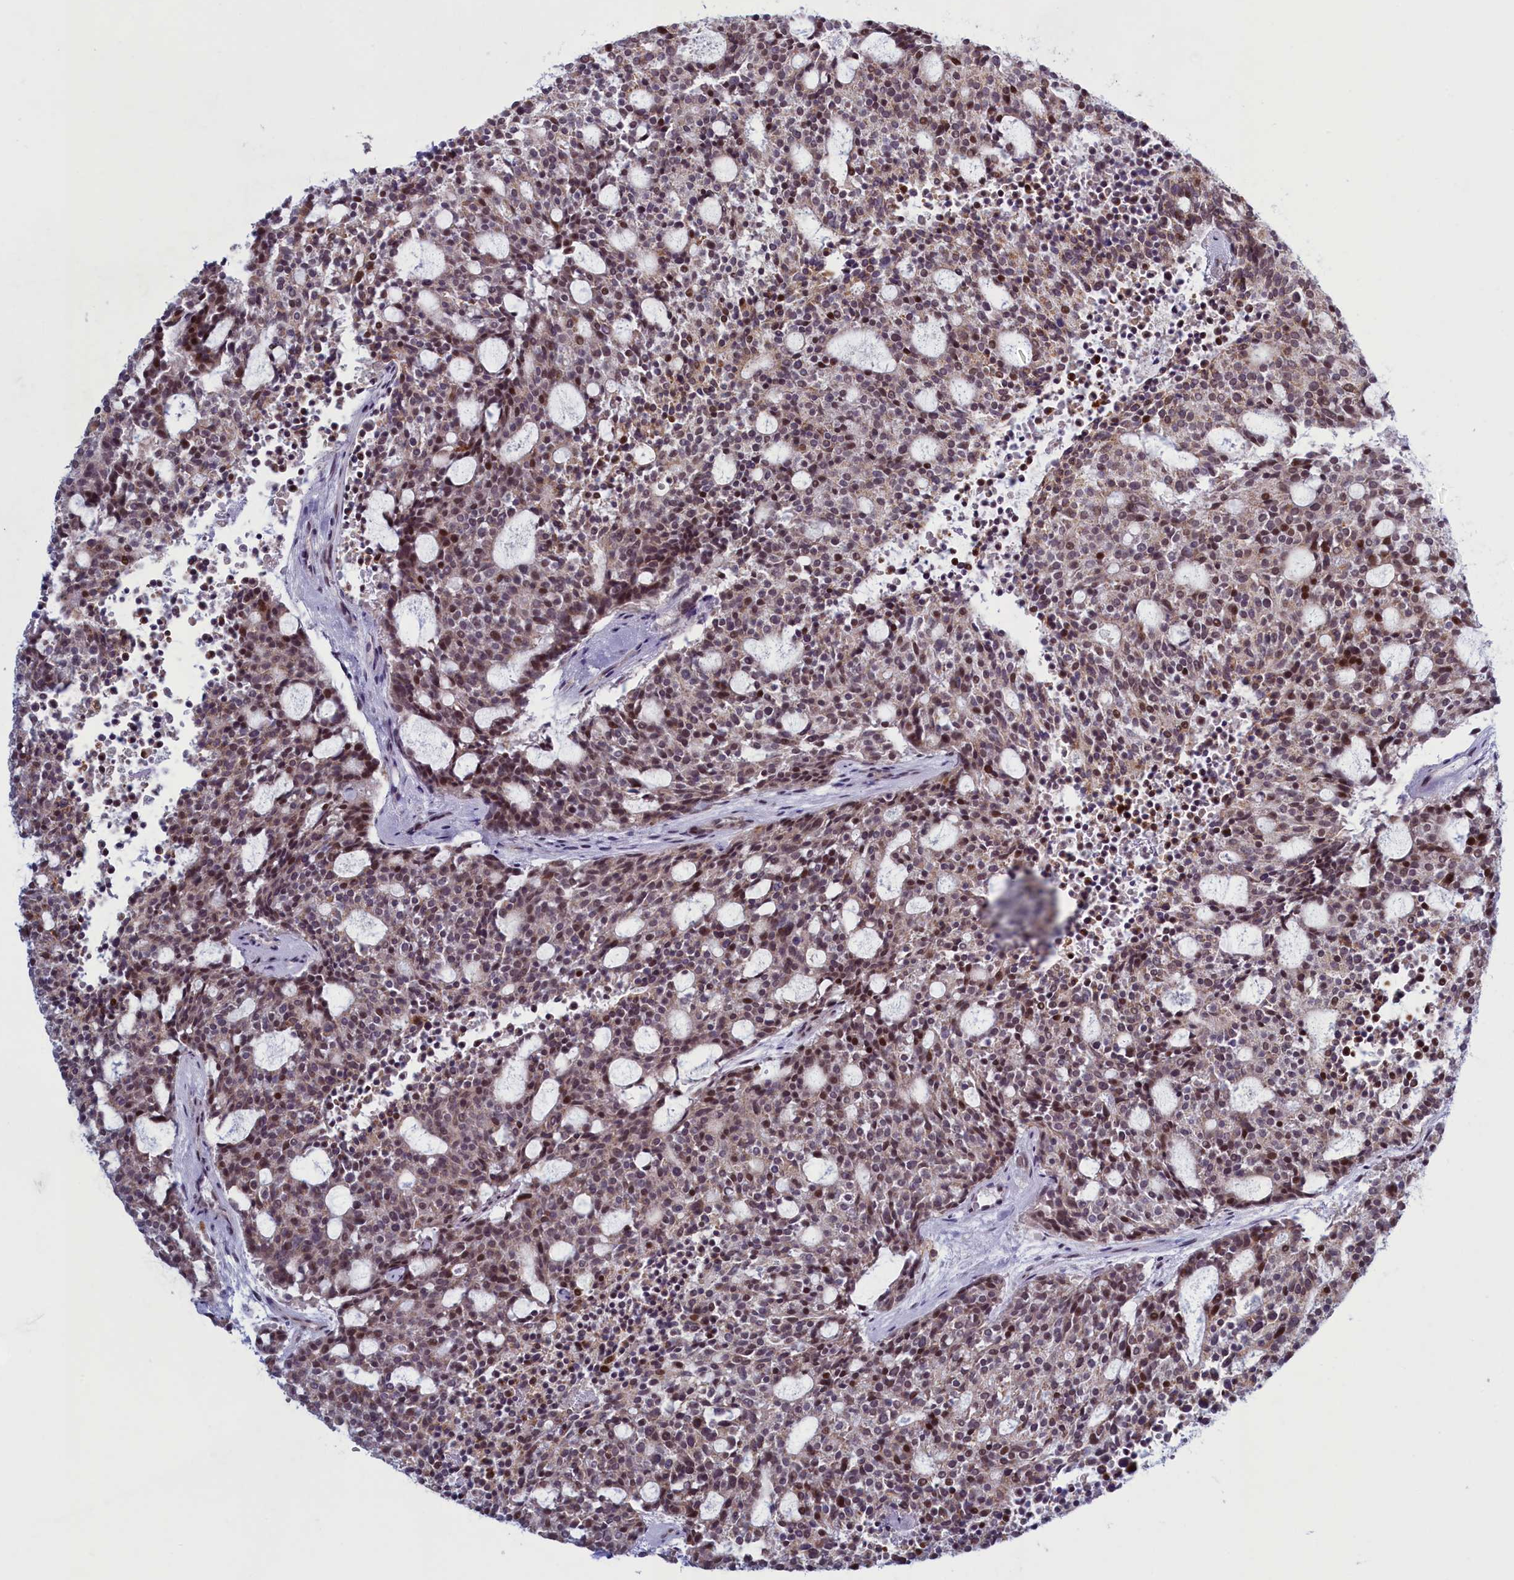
{"staining": {"intensity": "moderate", "quantity": "25%-75%", "location": "cytoplasmic/membranous,nuclear"}, "tissue": "carcinoid", "cell_type": "Tumor cells", "image_type": "cancer", "snomed": [{"axis": "morphology", "description": "Carcinoid, malignant, NOS"}, {"axis": "topography", "description": "Pancreas"}], "caption": "Immunohistochemical staining of carcinoid (malignant) reveals medium levels of moderate cytoplasmic/membranous and nuclear protein positivity in about 25%-75% of tumor cells.", "gene": "ATF7IP2", "patient": {"sex": "female", "age": 54}}